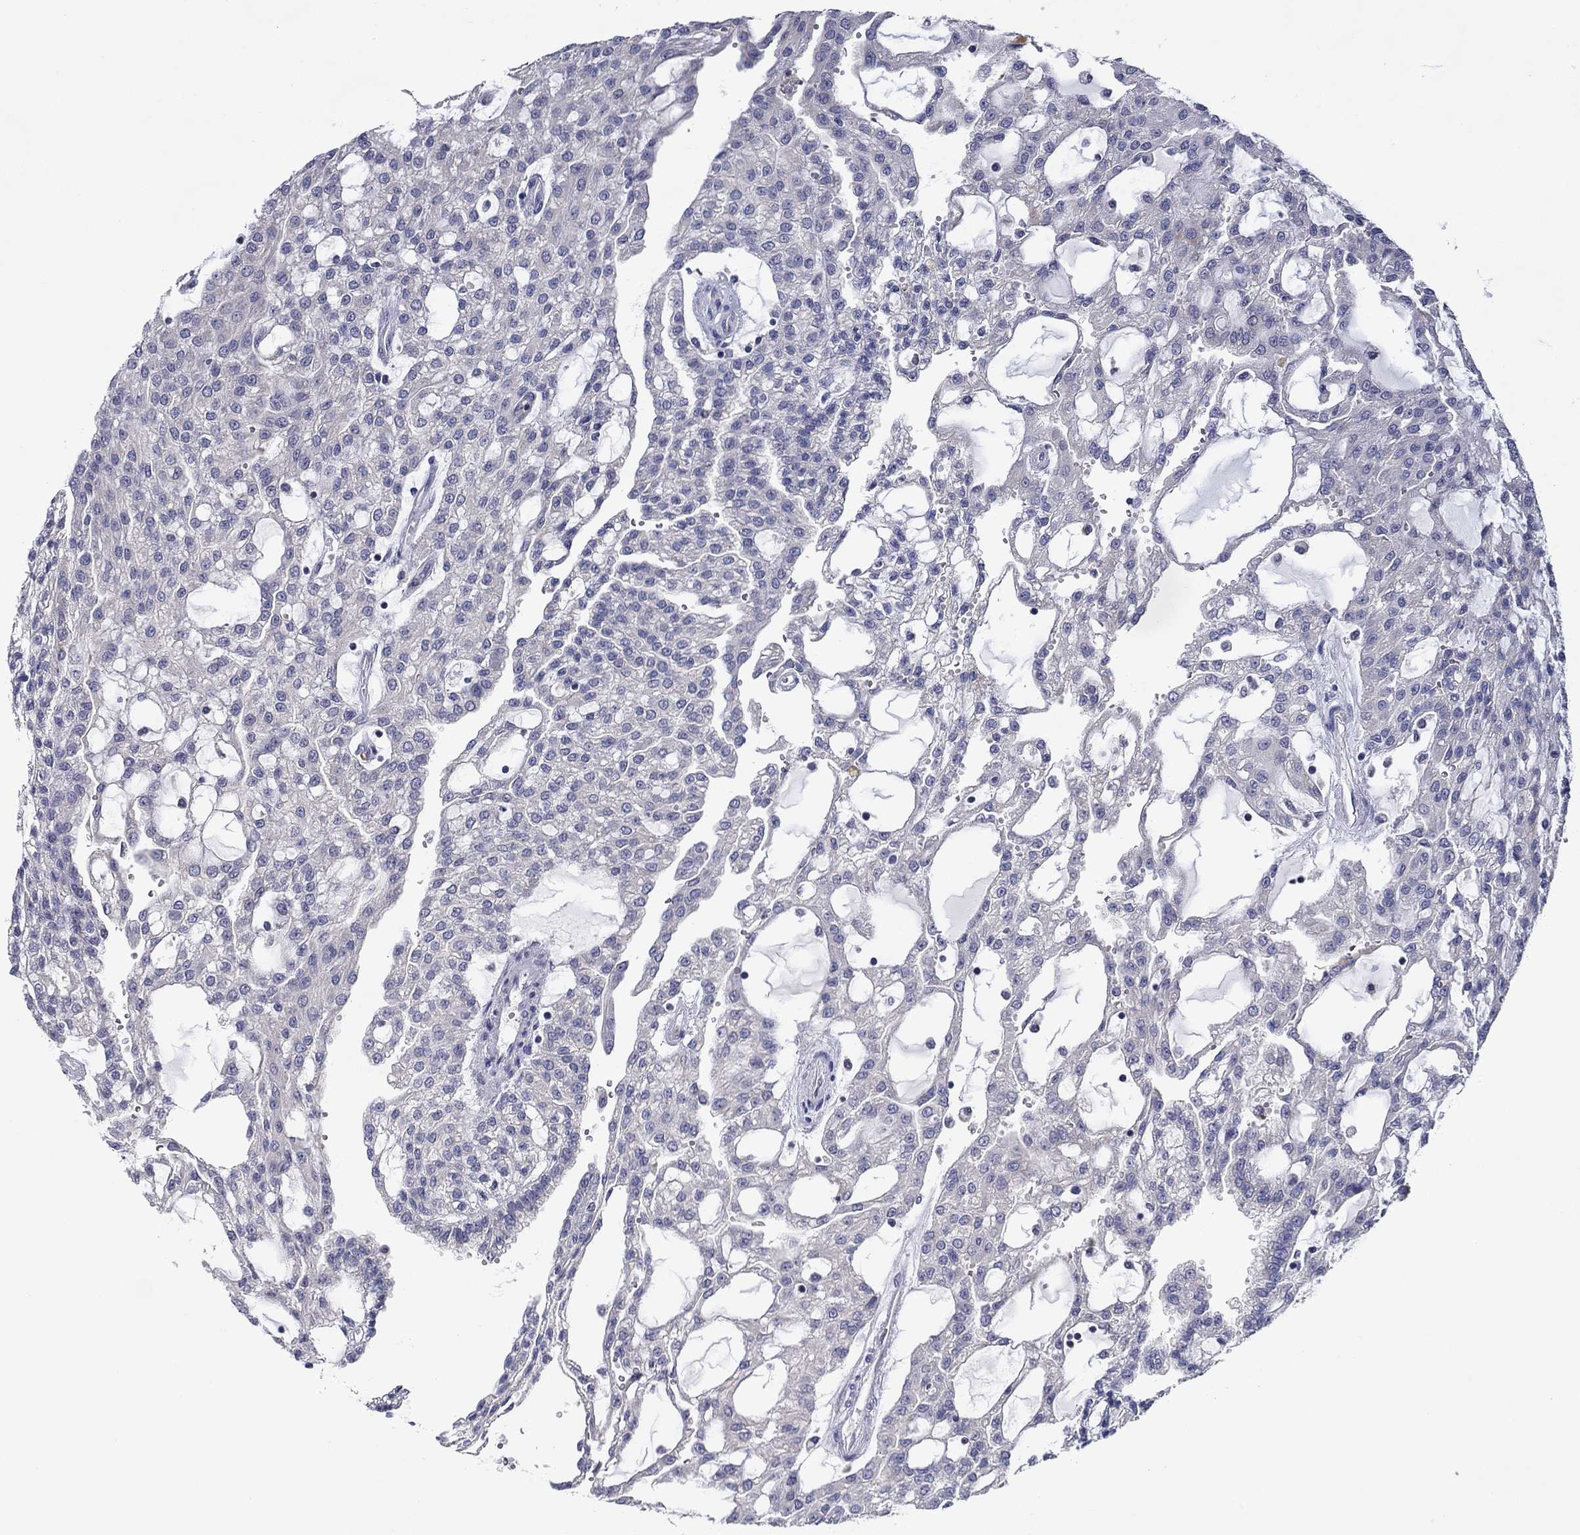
{"staining": {"intensity": "negative", "quantity": "none", "location": "none"}, "tissue": "renal cancer", "cell_type": "Tumor cells", "image_type": "cancer", "snomed": [{"axis": "morphology", "description": "Adenocarcinoma, NOS"}, {"axis": "topography", "description": "Kidney"}], "caption": "Renal adenocarcinoma was stained to show a protein in brown. There is no significant staining in tumor cells. The staining was performed using DAB to visualize the protein expression in brown, while the nuclei were stained in blue with hematoxylin (Magnification: 20x).", "gene": "SPATA7", "patient": {"sex": "male", "age": 63}}